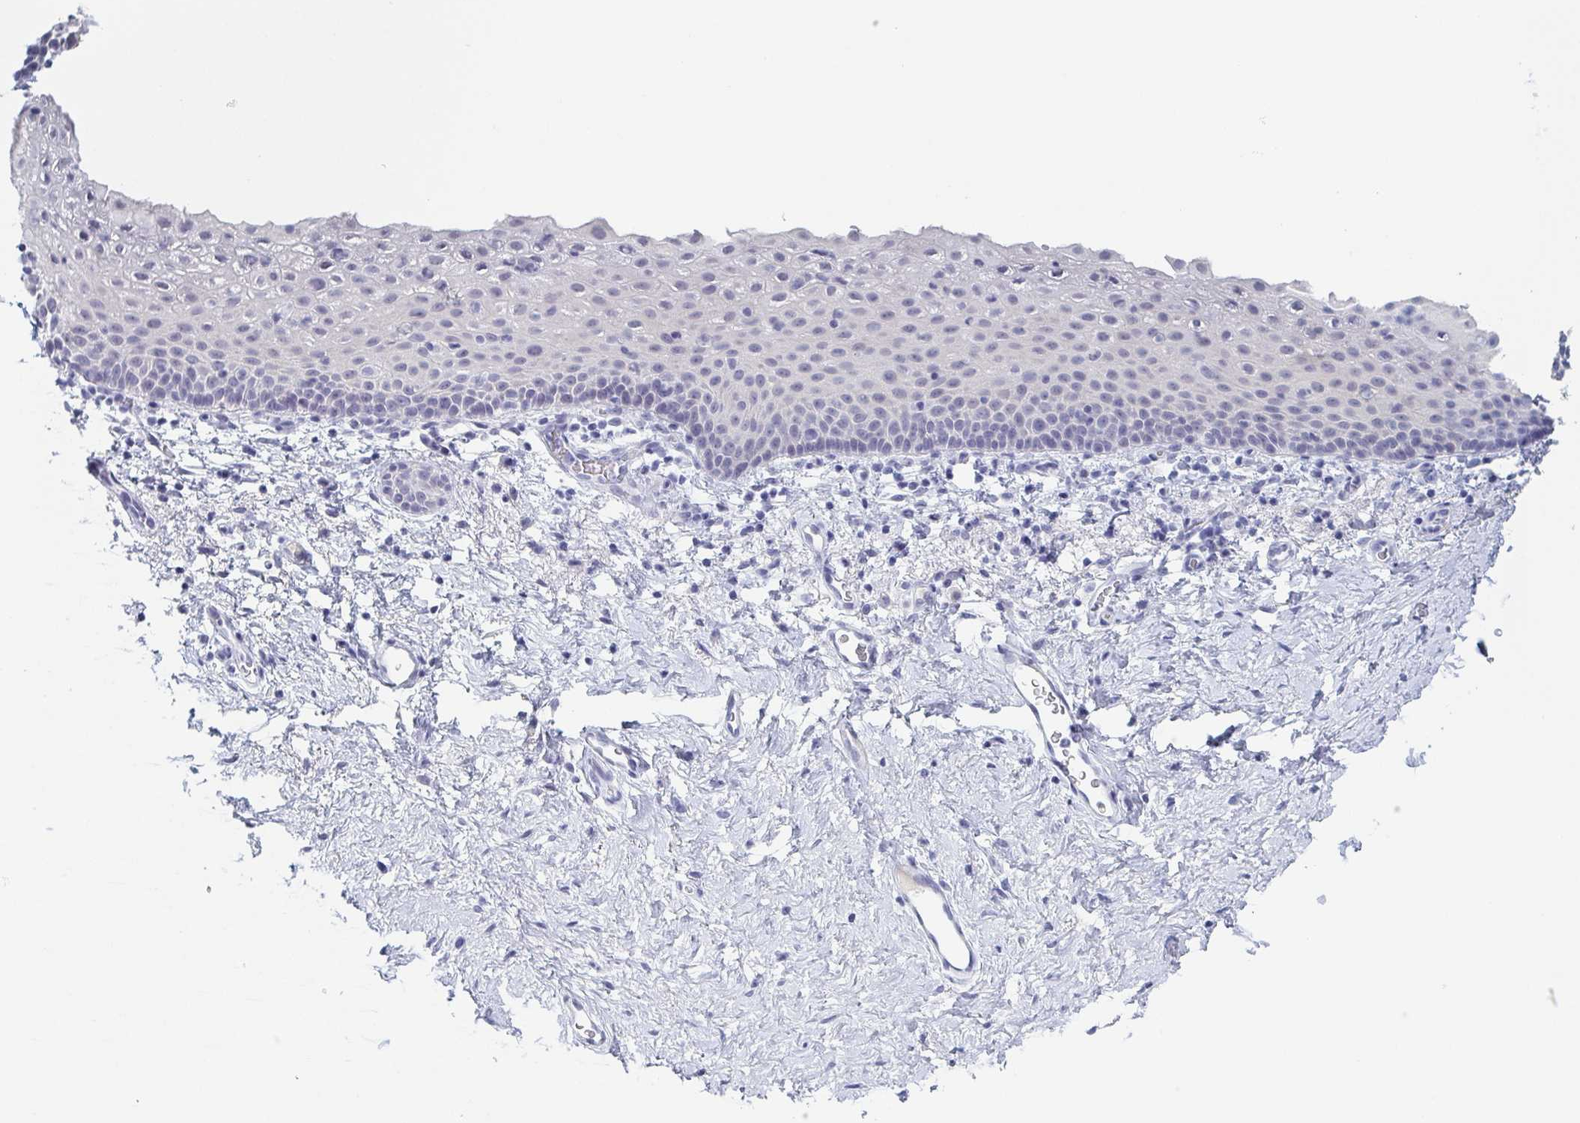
{"staining": {"intensity": "negative", "quantity": "none", "location": "none"}, "tissue": "vagina", "cell_type": "Squamous epithelial cells", "image_type": "normal", "snomed": [{"axis": "morphology", "description": "Normal tissue, NOS"}, {"axis": "topography", "description": "Vagina"}], "caption": "IHC micrograph of normal vagina stained for a protein (brown), which reveals no positivity in squamous epithelial cells.", "gene": "REG4", "patient": {"sex": "female", "age": 61}}